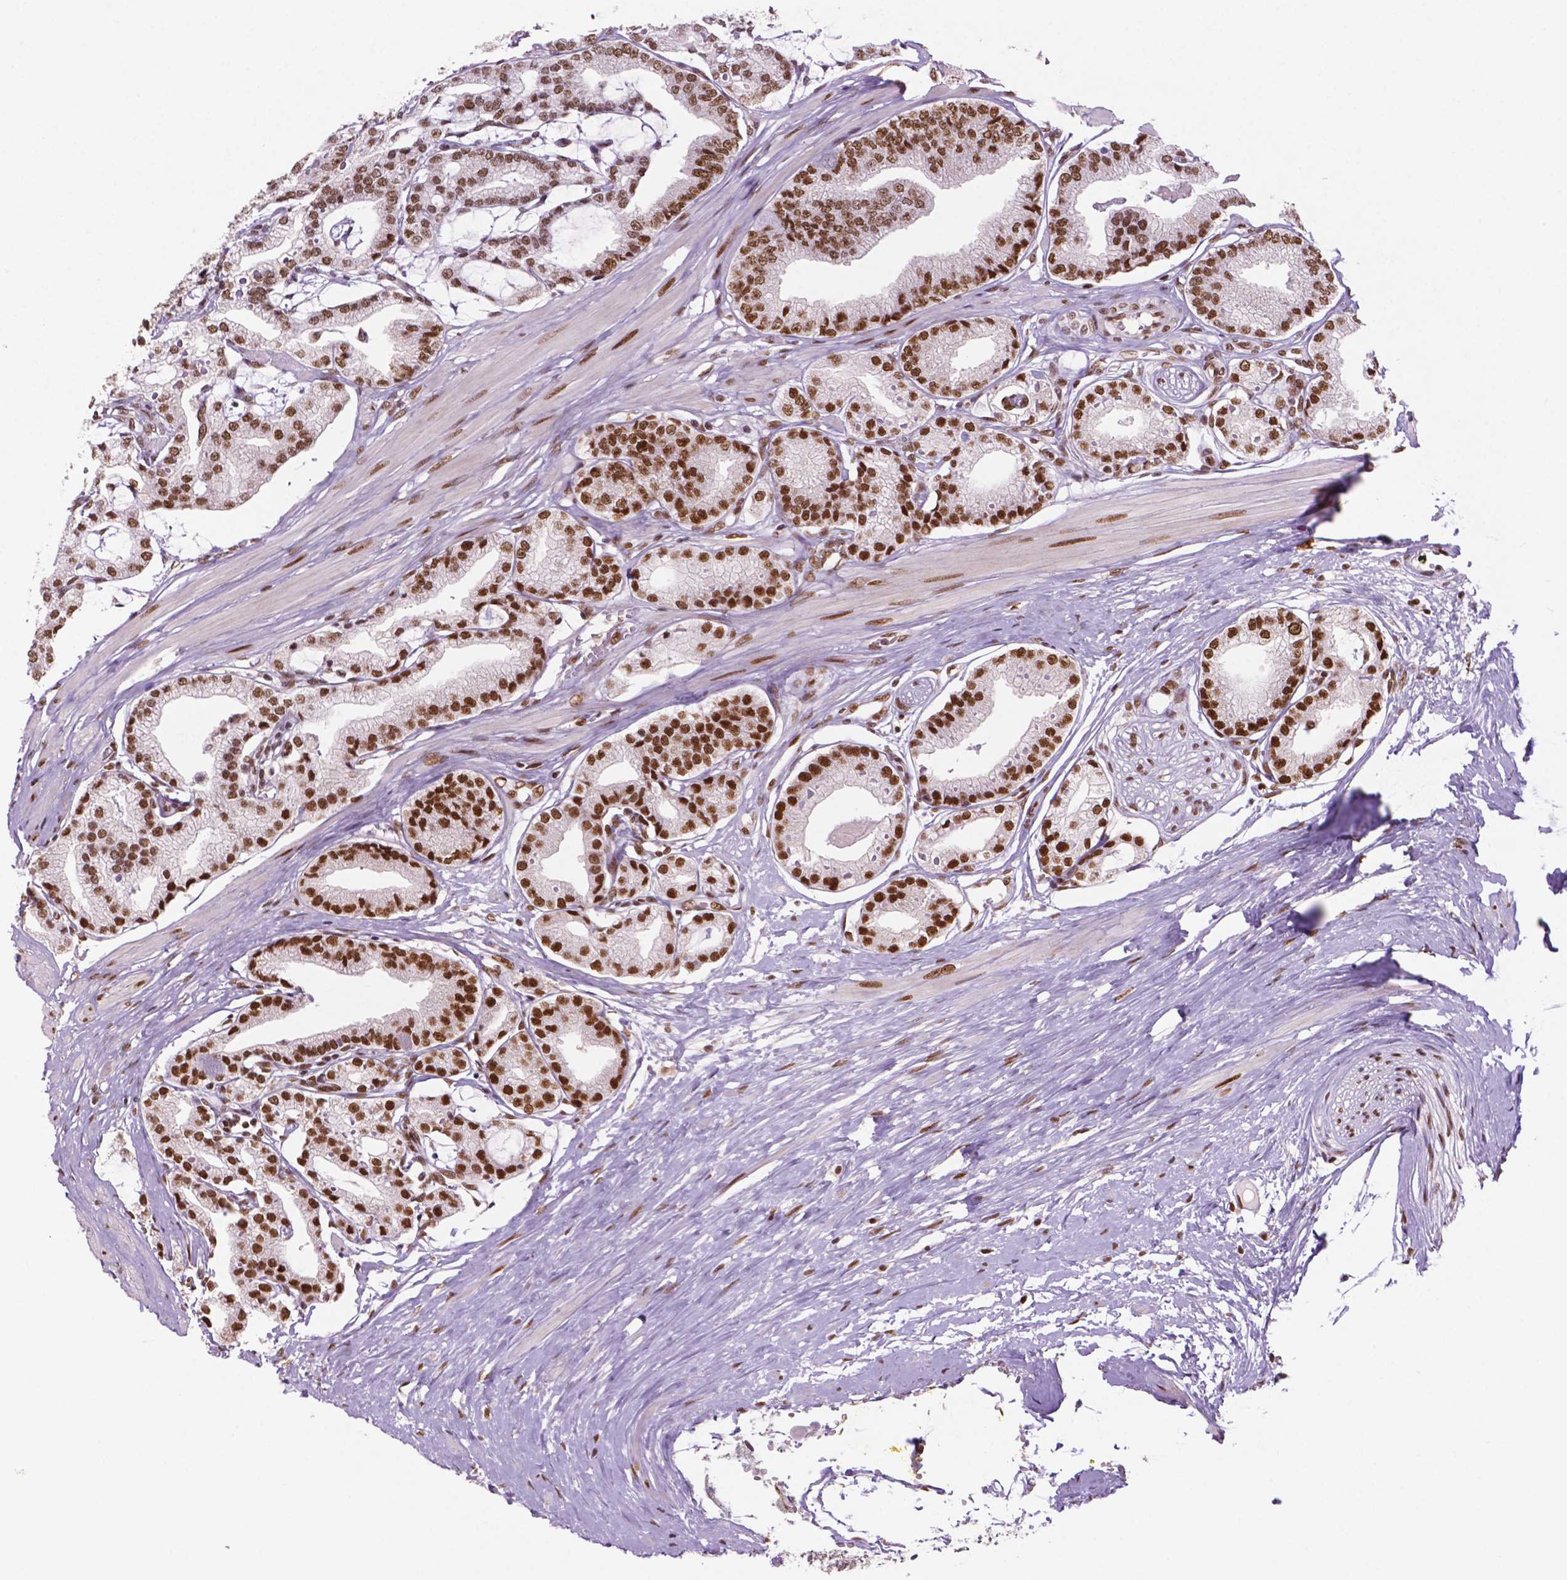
{"staining": {"intensity": "moderate", "quantity": "25%-75%", "location": "nuclear"}, "tissue": "prostate cancer", "cell_type": "Tumor cells", "image_type": "cancer", "snomed": [{"axis": "morphology", "description": "Adenocarcinoma, High grade"}, {"axis": "topography", "description": "Prostate"}], "caption": "DAB immunohistochemical staining of prostate cancer shows moderate nuclear protein staining in approximately 25%-75% of tumor cells.", "gene": "MLH1", "patient": {"sex": "male", "age": 71}}